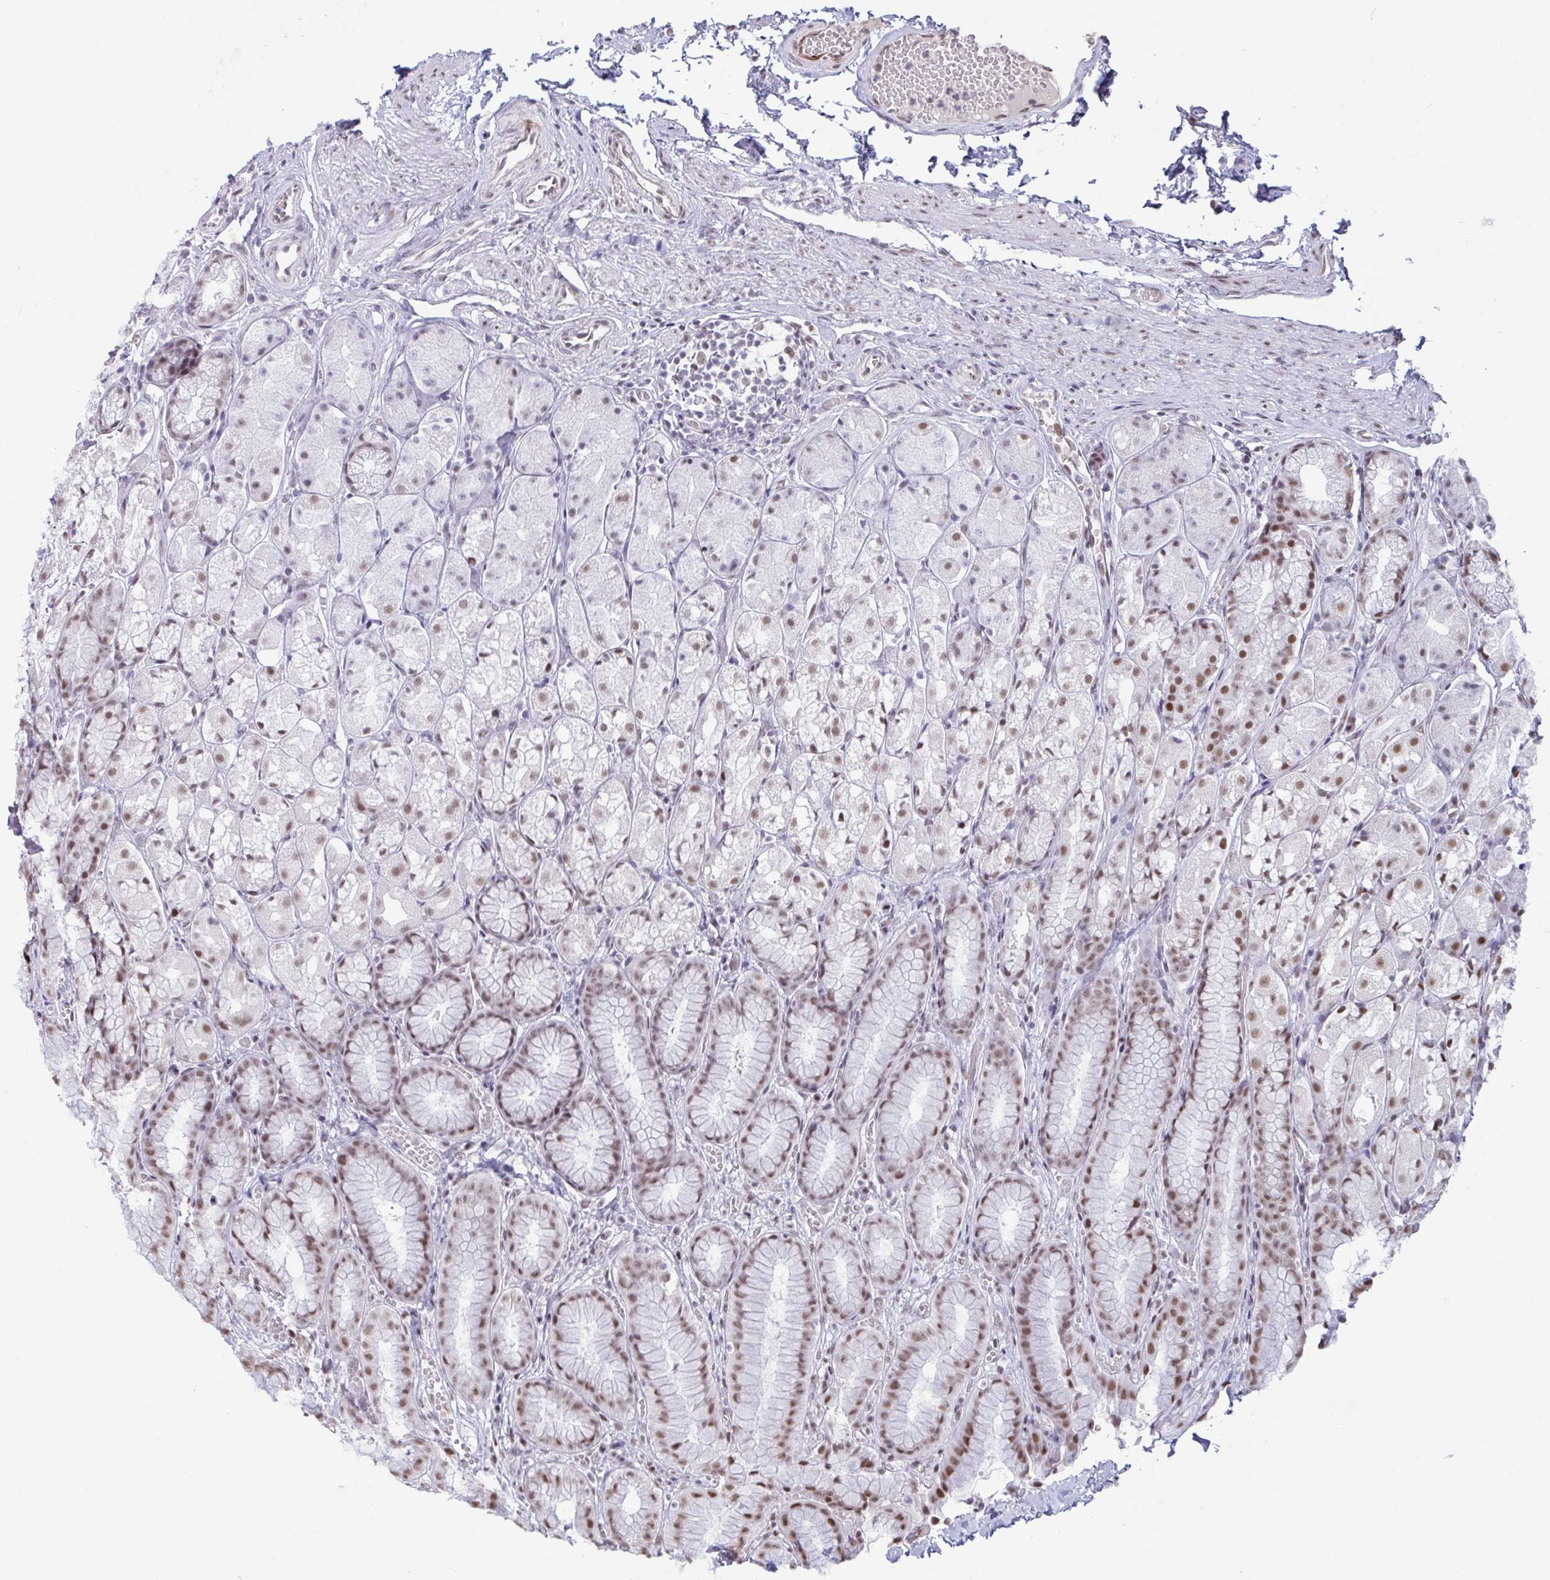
{"staining": {"intensity": "moderate", "quantity": "25%-75%", "location": "nuclear"}, "tissue": "stomach", "cell_type": "Glandular cells", "image_type": "normal", "snomed": [{"axis": "morphology", "description": "Normal tissue, NOS"}, {"axis": "topography", "description": "Stomach"}], "caption": "Moderate nuclear staining for a protein is identified in about 25%-75% of glandular cells of benign stomach using immunohistochemistry.", "gene": "CBFA2T2", "patient": {"sex": "male", "age": 70}}